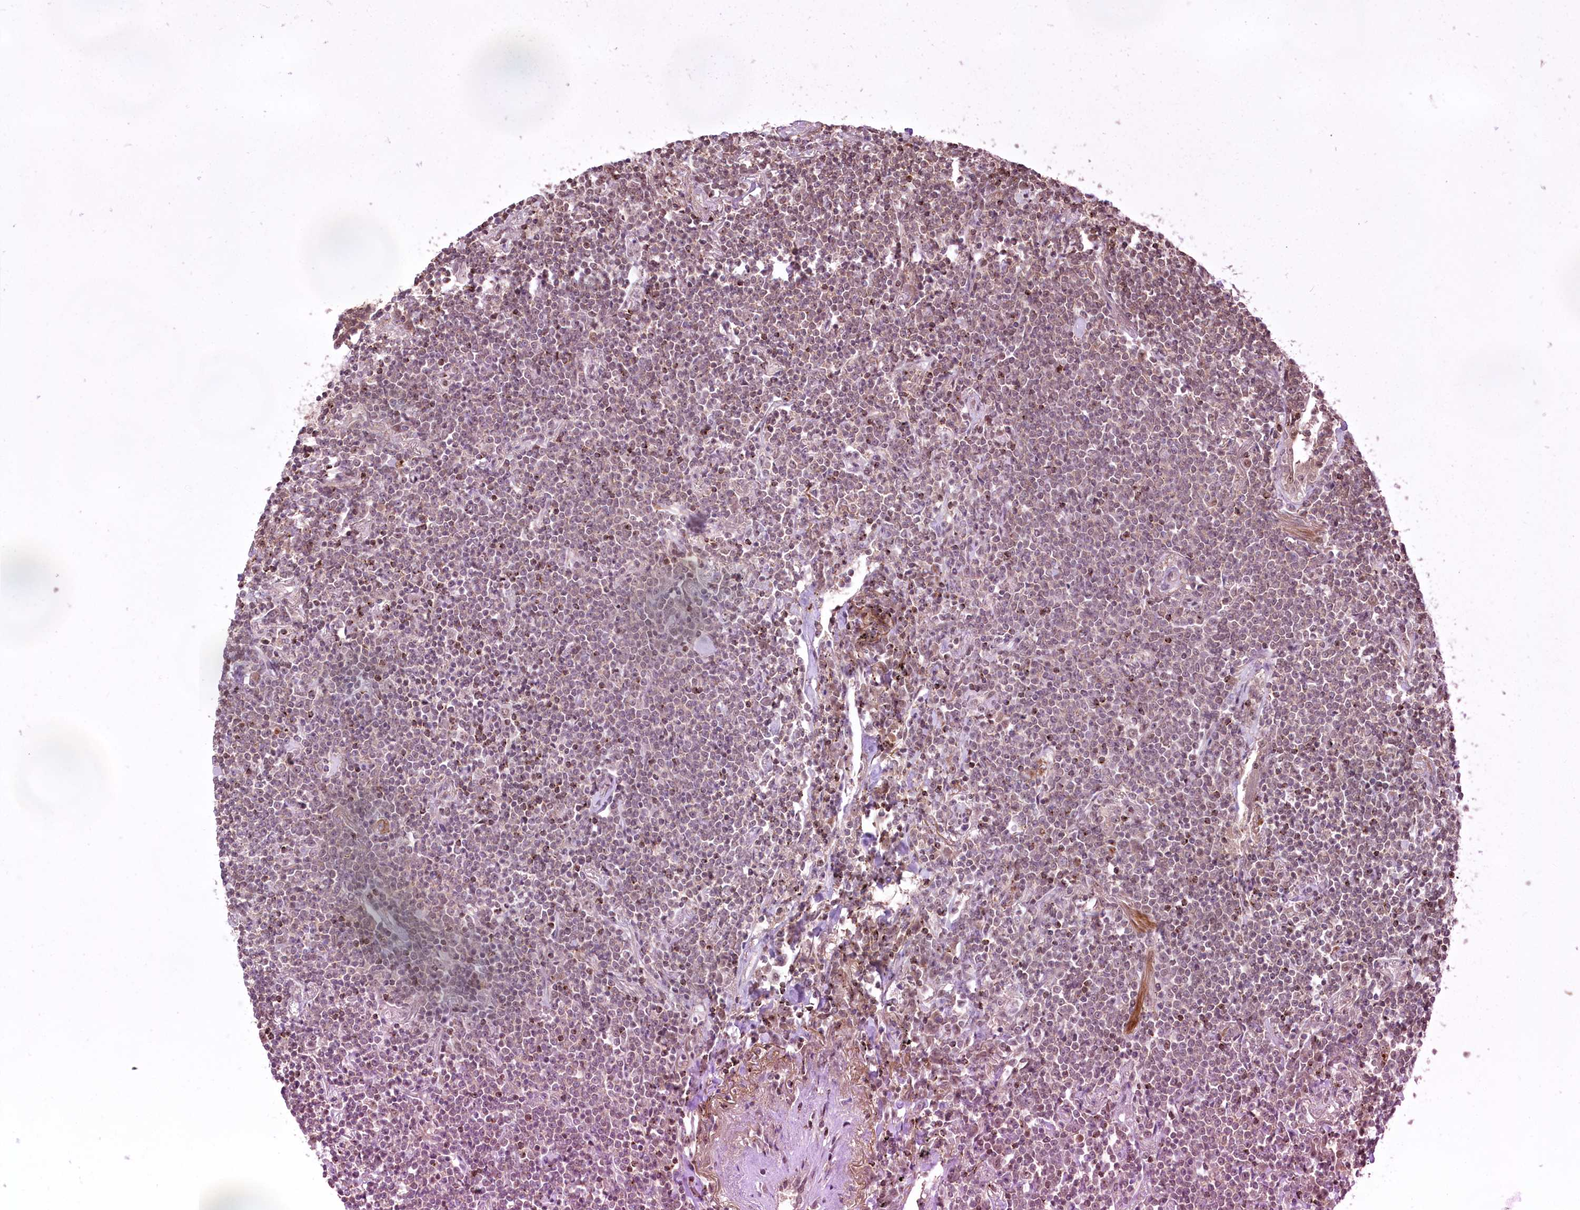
{"staining": {"intensity": "weak", "quantity": "<25%", "location": "cytoplasmic/membranous"}, "tissue": "lymphoma", "cell_type": "Tumor cells", "image_type": "cancer", "snomed": [{"axis": "morphology", "description": "Malignant lymphoma, non-Hodgkin's type, Low grade"}, {"axis": "topography", "description": "Lung"}], "caption": "A high-resolution micrograph shows immunohistochemistry staining of low-grade malignant lymphoma, non-Hodgkin's type, which reveals no significant expression in tumor cells. The staining is performed using DAB (3,3'-diaminobenzidine) brown chromogen with nuclei counter-stained in using hematoxylin.", "gene": "CCSER2", "patient": {"sex": "female", "age": 71}}